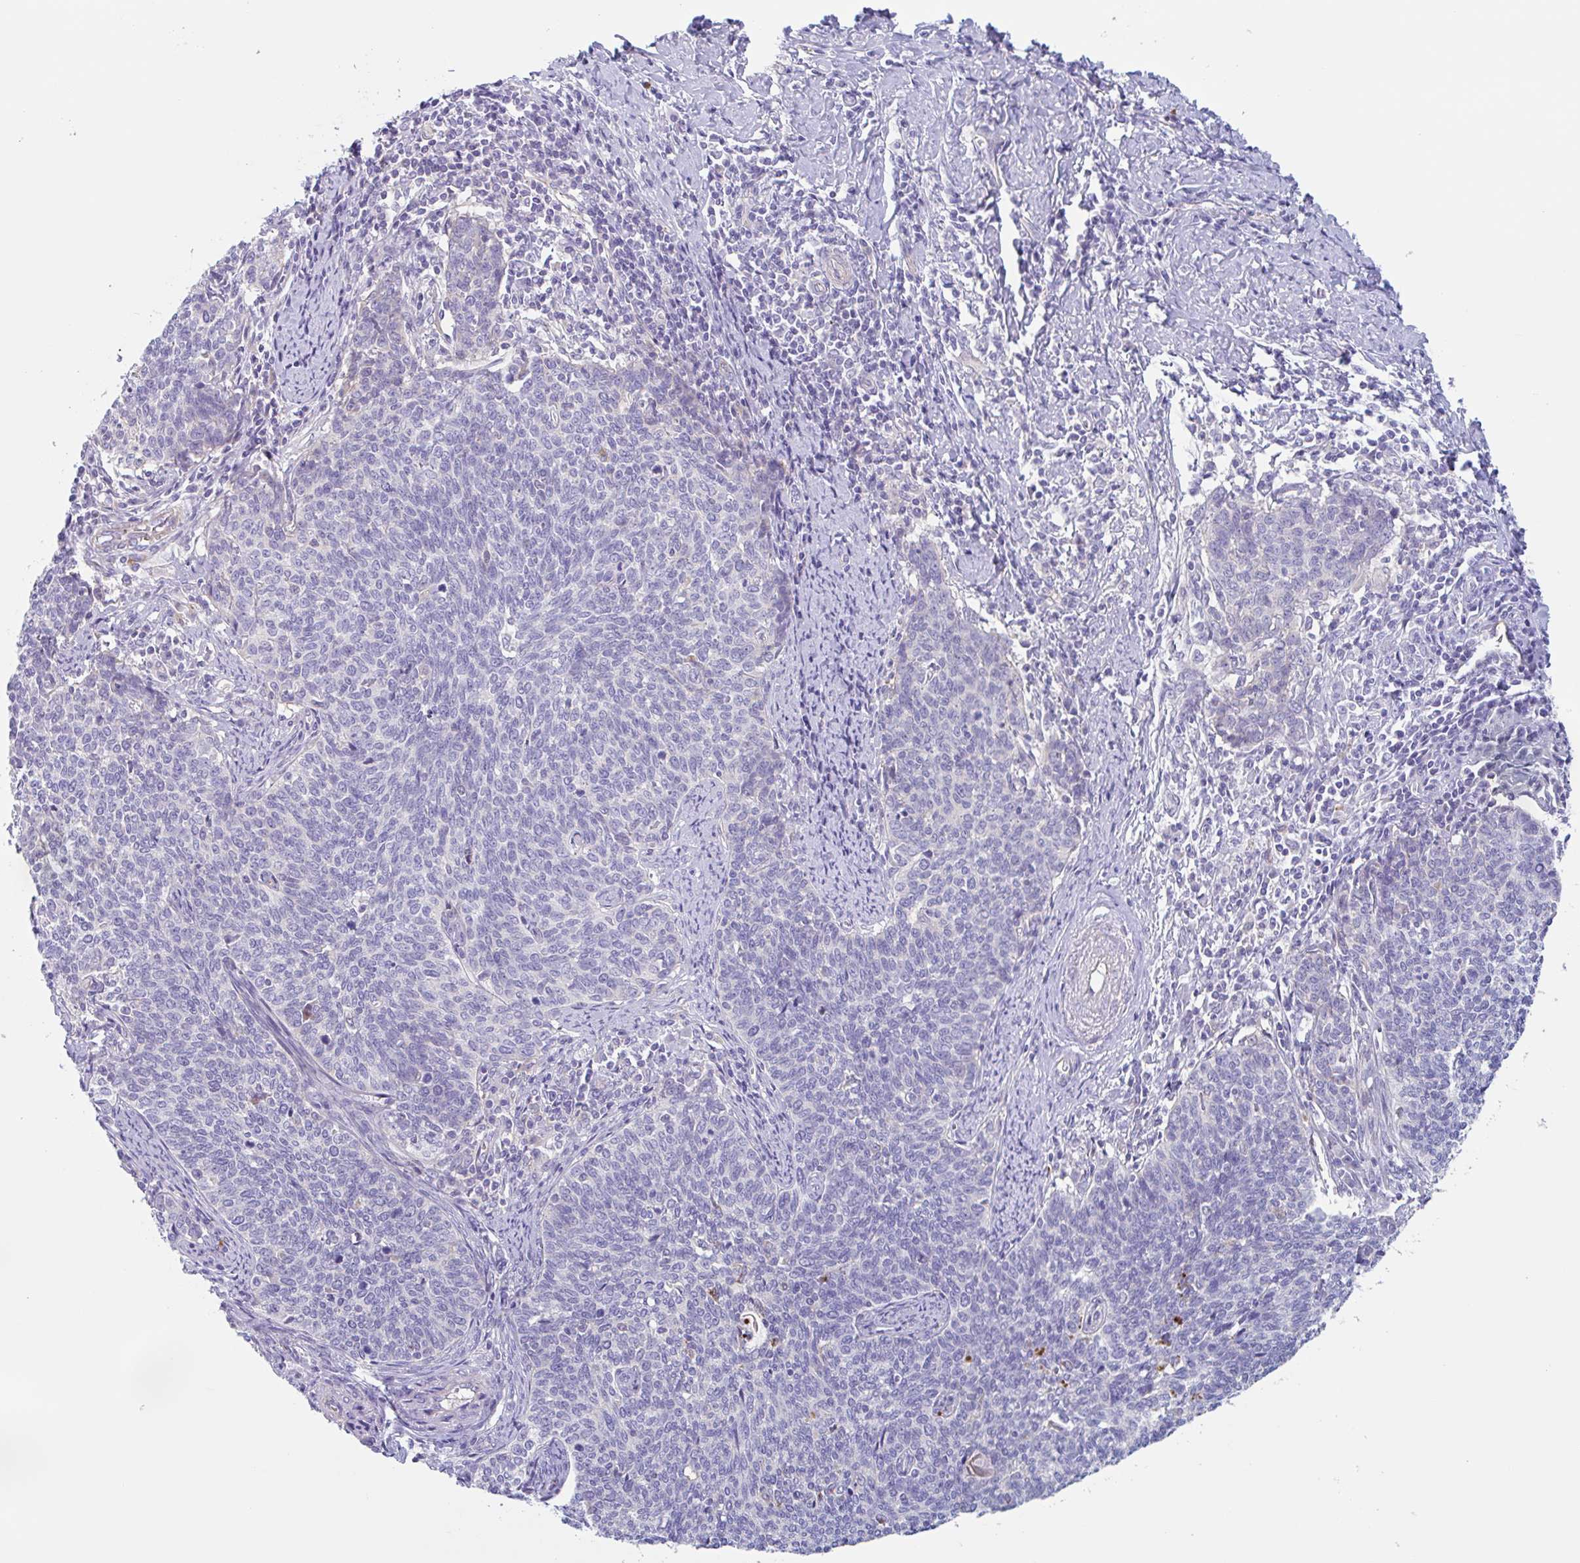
{"staining": {"intensity": "negative", "quantity": "none", "location": "none"}, "tissue": "cervical cancer", "cell_type": "Tumor cells", "image_type": "cancer", "snomed": [{"axis": "morphology", "description": "Squamous cell carcinoma, NOS"}, {"axis": "topography", "description": "Cervix"}], "caption": "Tumor cells are negative for protein expression in human cervical cancer (squamous cell carcinoma).", "gene": "LENG9", "patient": {"sex": "female", "age": 39}}